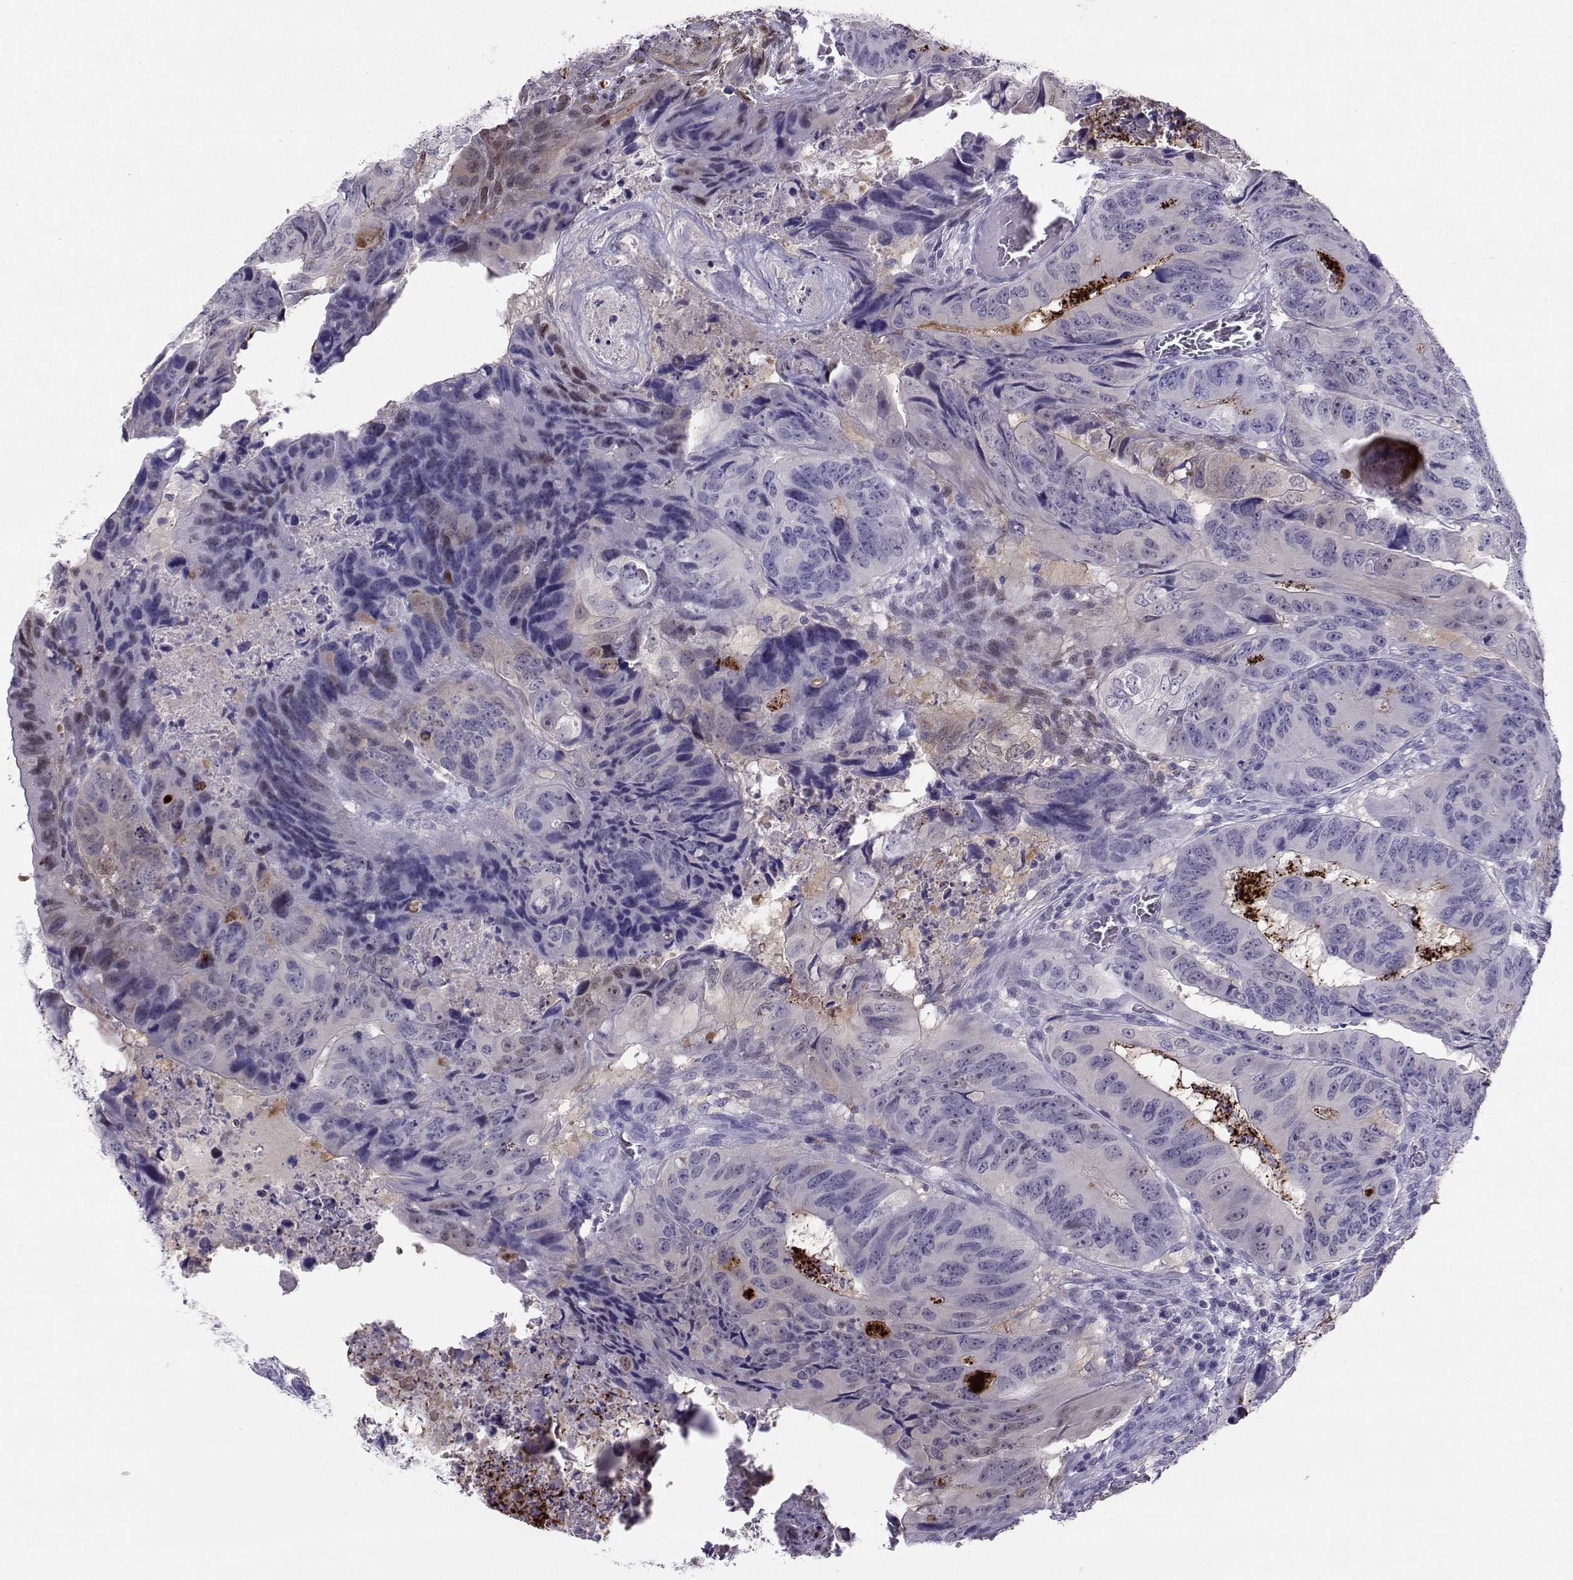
{"staining": {"intensity": "weak", "quantity": "<25%", "location": "nuclear"}, "tissue": "colorectal cancer", "cell_type": "Tumor cells", "image_type": "cancer", "snomed": [{"axis": "morphology", "description": "Adenocarcinoma, NOS"}, {"axis": "topography", "description": "Colon"}], "caption": "The photomicrograph displays no significant positivity in tumor cells of colorectal cancer.", "gene": "PGK1", "patient": {"sex": "male", "age": 79}}